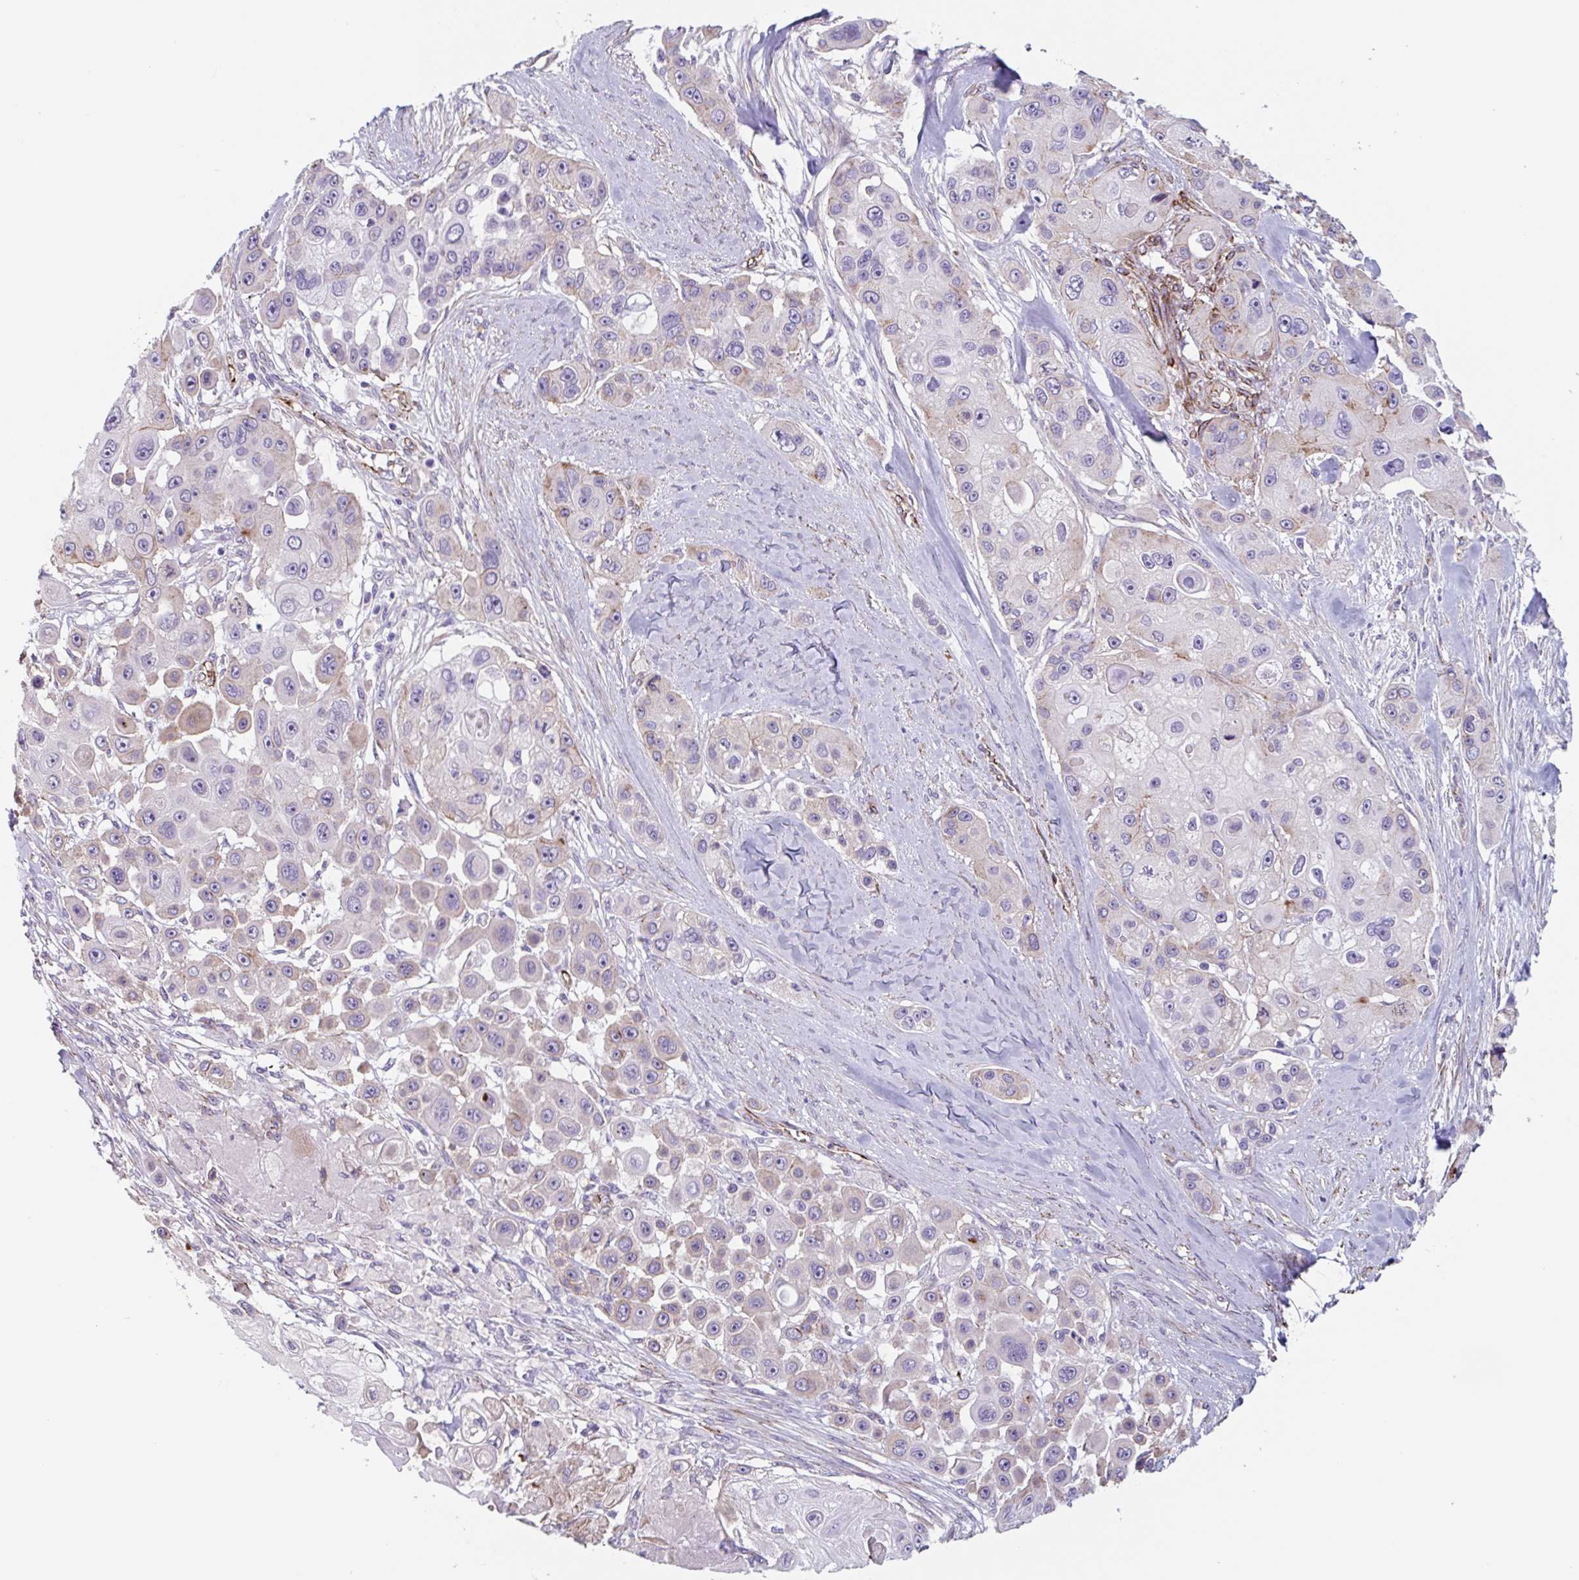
{"staining": {"intensity": "negative", "quantity": "none", "location": "none"}, "tissue": "skin cancer", "cell_type": "Tumor cells", "image_type": "cancer", "snomed": [{"axis": "morphology", "description": "Squamous cell carcinoma, NOS"}, {"axis": "topography", "description": "Skin"}], "caption": "Immunohistochemical staining of squamous cell carcinoma (skin) displays no significant staining in tumor cells. Brightfield microscopy of immunohistochemistry (IHC) stained with DAB (3,3'-diaminobenzidine) (brown) and hematoxylin (blue), captured at high magnification.", "gene": "CITED4", "patient": {"sex": "male", "age": 67}}